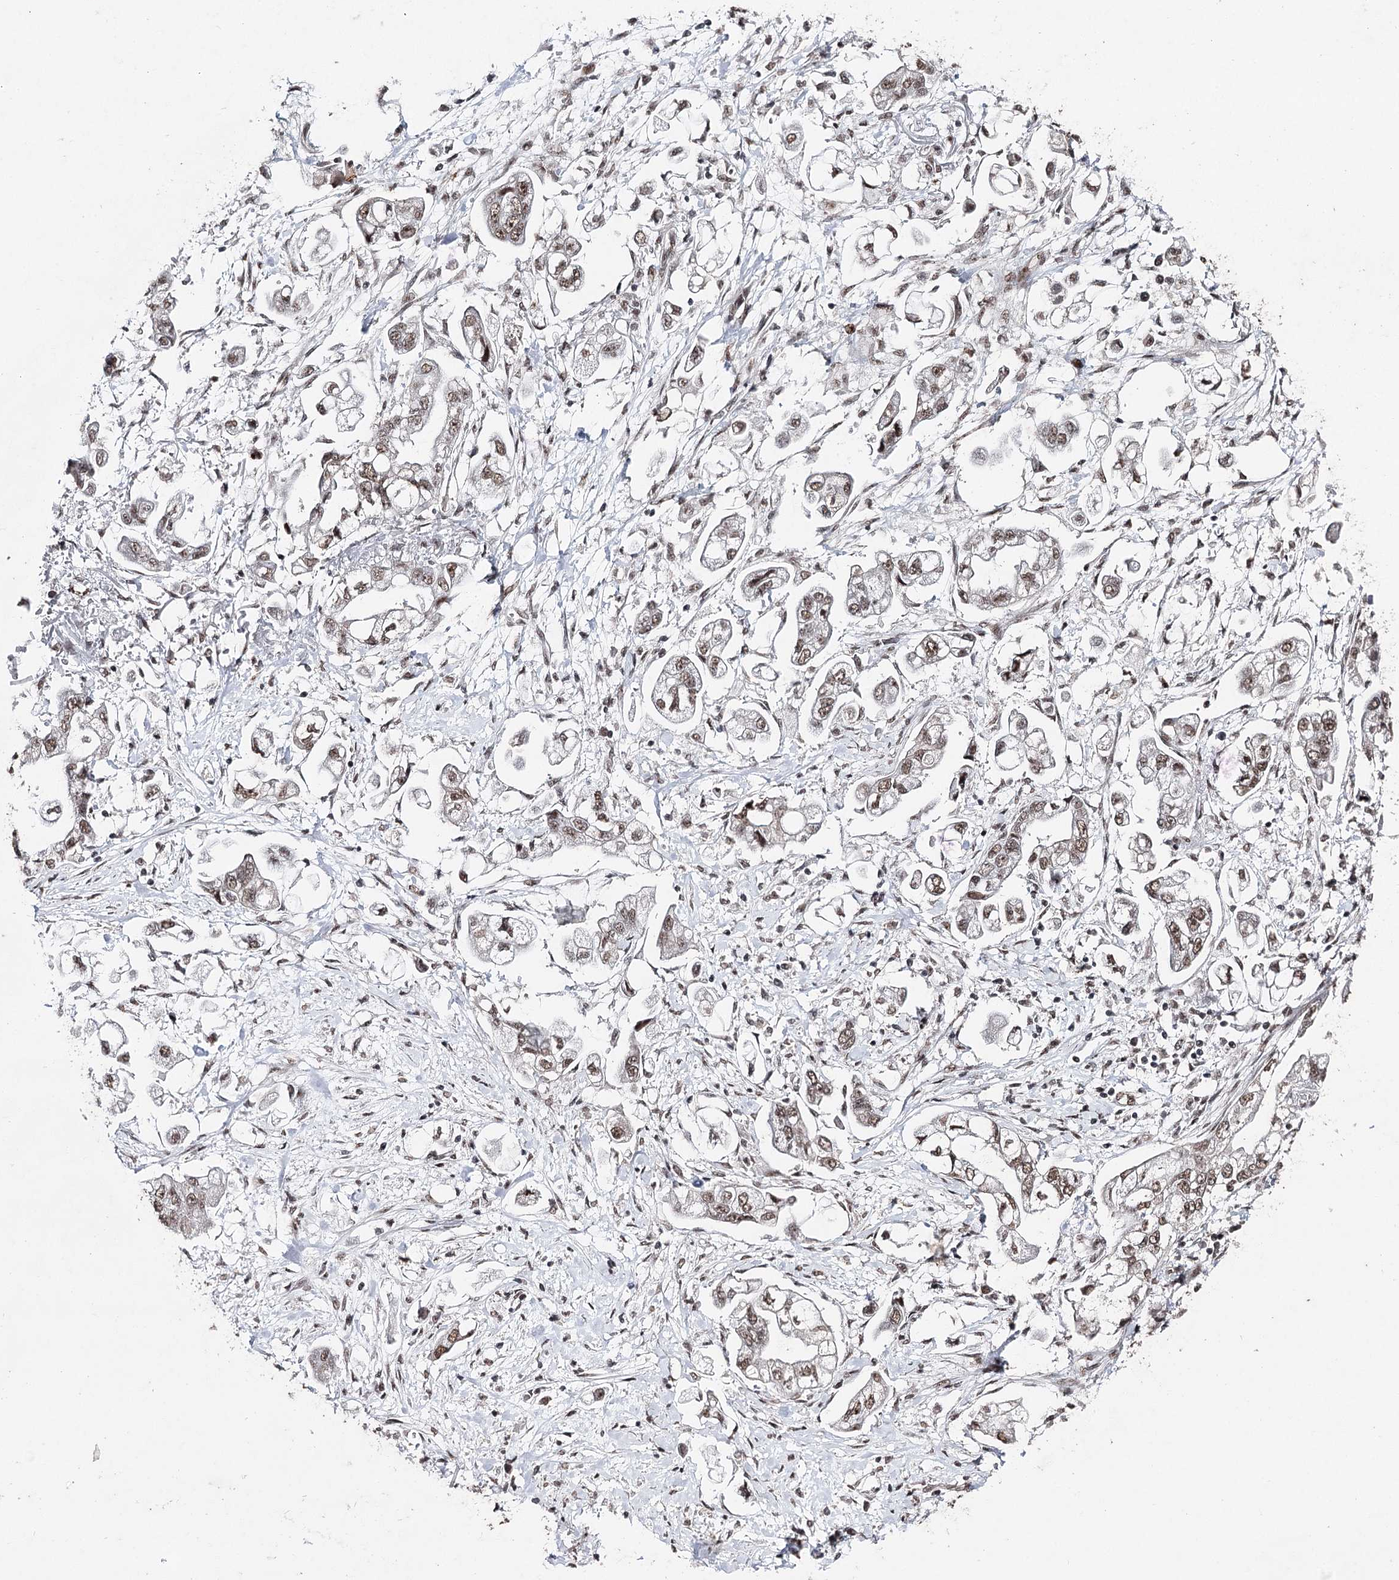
{"staining": {"intensity": "moderate", "quantity": ">75%", "location": "nuclear"}, "tissue": "stomach cancer", "cell_type": "Tumor cells", "image_type": "cancer", "snomed": [{"axis": "morphology", "description": "Adenocarcinoma, NOS"}, {"axis": "topography", "description": "Stomach"}], "caption": "Protein expression analysis of adenocarcinoma (stomach) shows moderate nuclear staining in approximately >75% of tumor cells.", "gene": "PDCD4", "patient": {"sex": "male", "age": 62}}